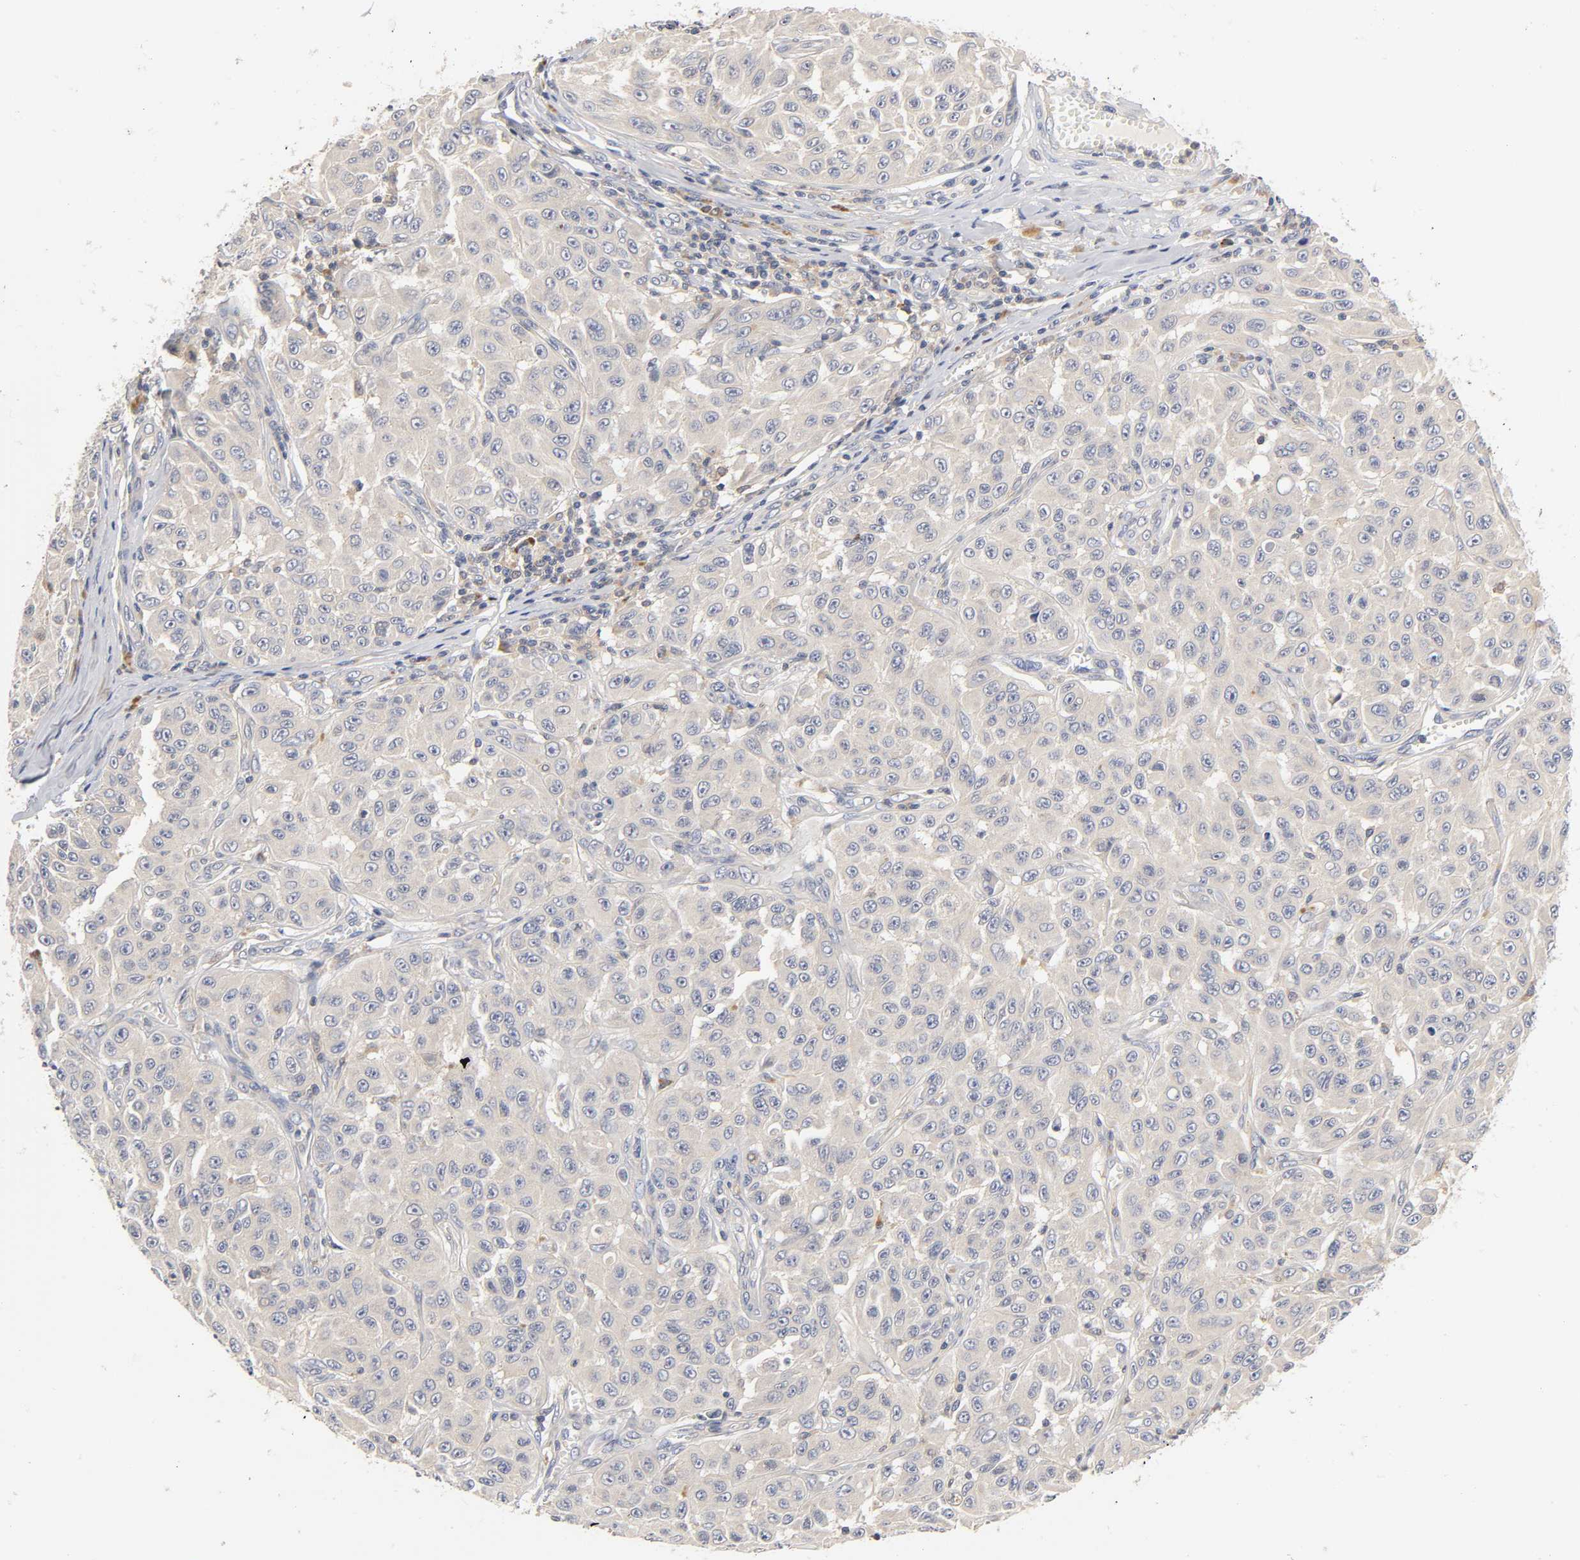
{"staining": {"intensity": "negative", "quantity": "none", "location": "none"}, "tissue": "melanoma", "cell_type": "Tumor cells", "image_type": "cancer", "snomed": [{"axis": "morphology", "description": "Malignant melanoma, NOS"}, {"axis": "topography", "description": "Skin"}], "caption": "A high-resolution micrograph shows immunohistochemistry staining of malignant melanoma, which reveals no significant positivity in tumor cells.", "gene": "RHOA", "patient": {"sex": "male", "age": 30}}